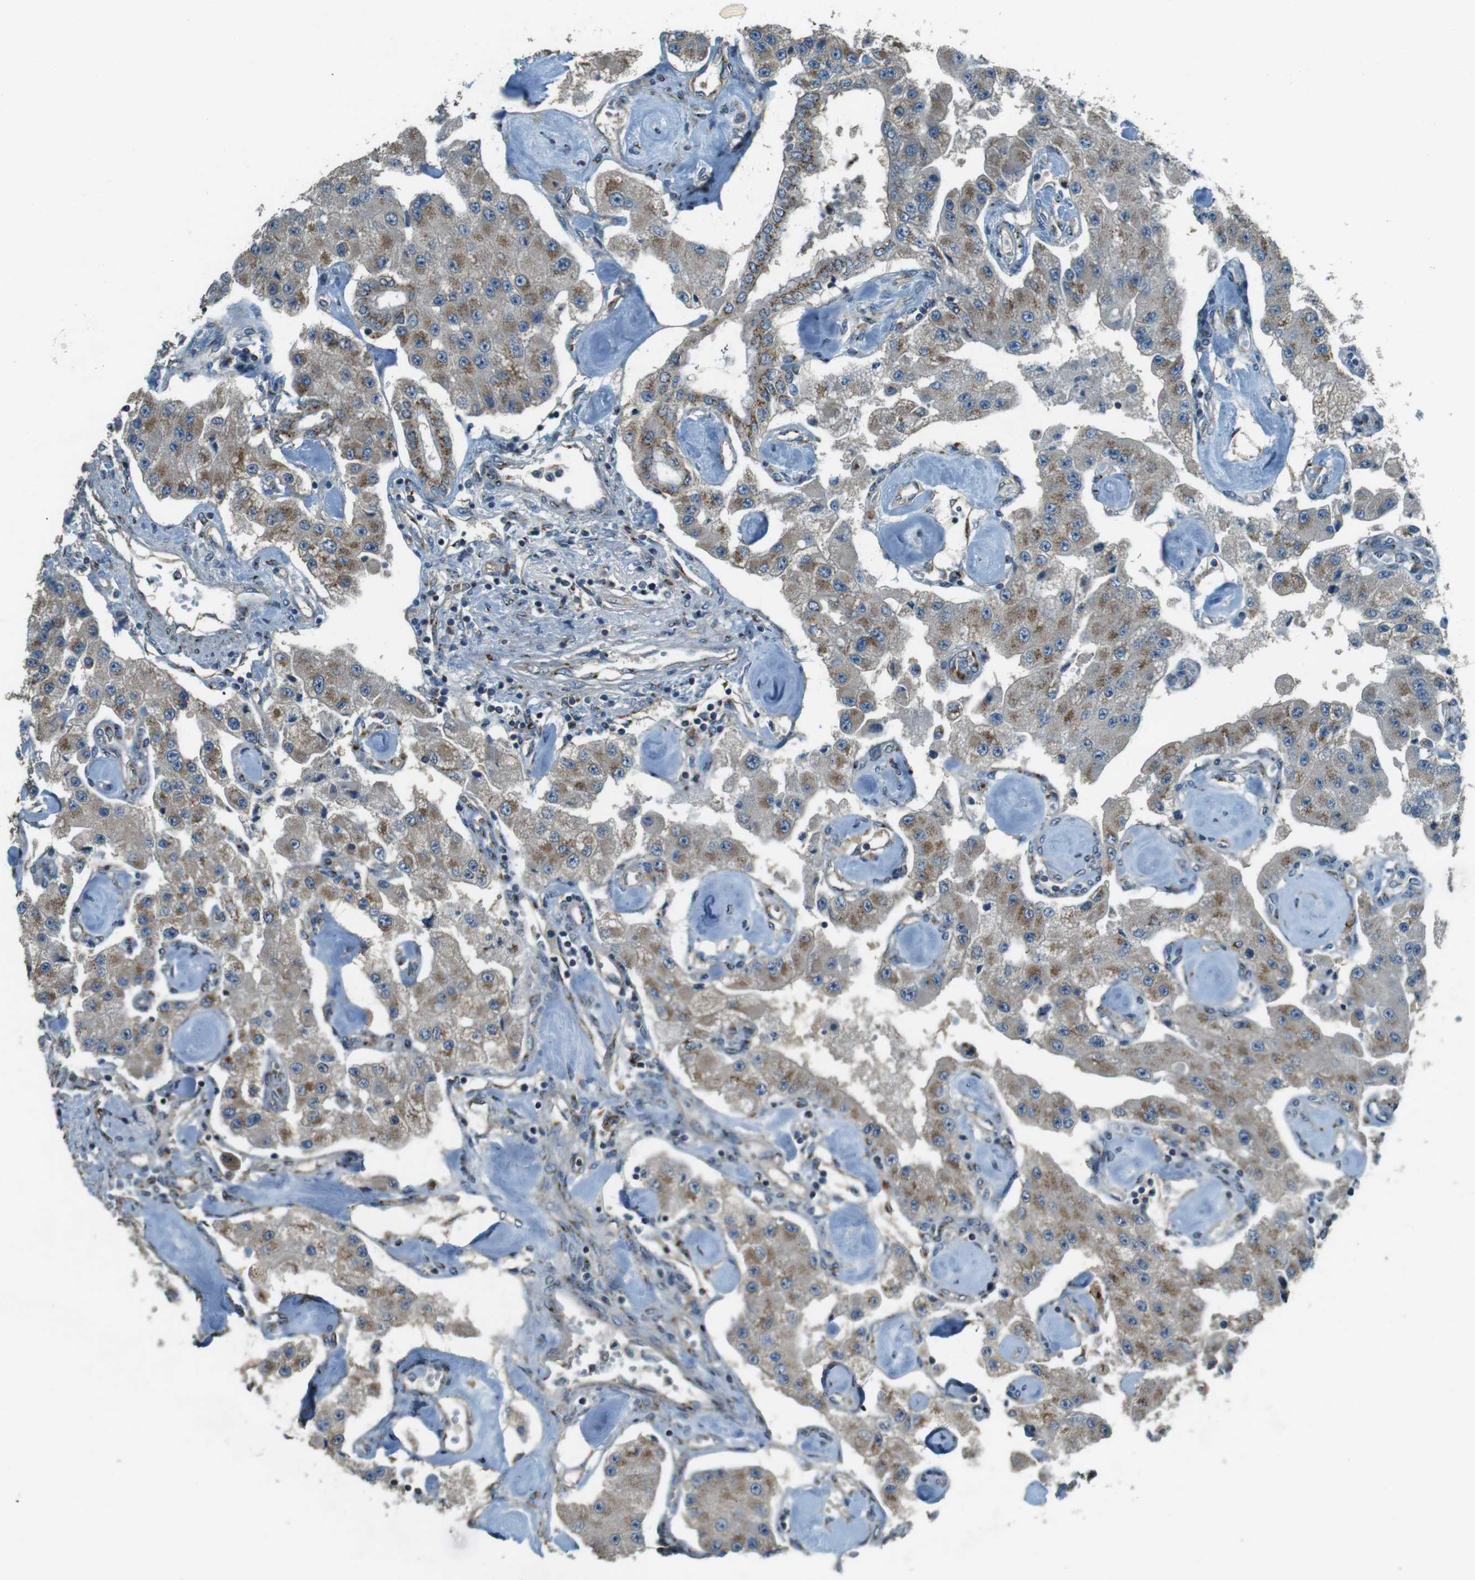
{"staining": {"intensity": "moderate", "quantity": ">75%", "location": "cytoplasmic/membranous"}, "tissue": "carcinoid", "cell_type": "Tumor cells", "image_type": "cancer", "snomed": [{"axis": "morphology", "description": "Carcinoid, malignant, NOS"}, {"axis": "topography", "description": "Pancreas"}], "caption": "This photomicrograph reveals immunohistochemistry staining of human malignant carcinoid, with medium moderate cytoplasmic/membranous positivity in about >75% of tumor cells.", "gene": "TMEM115", "patient": {"sex": "male", "age": 41}}